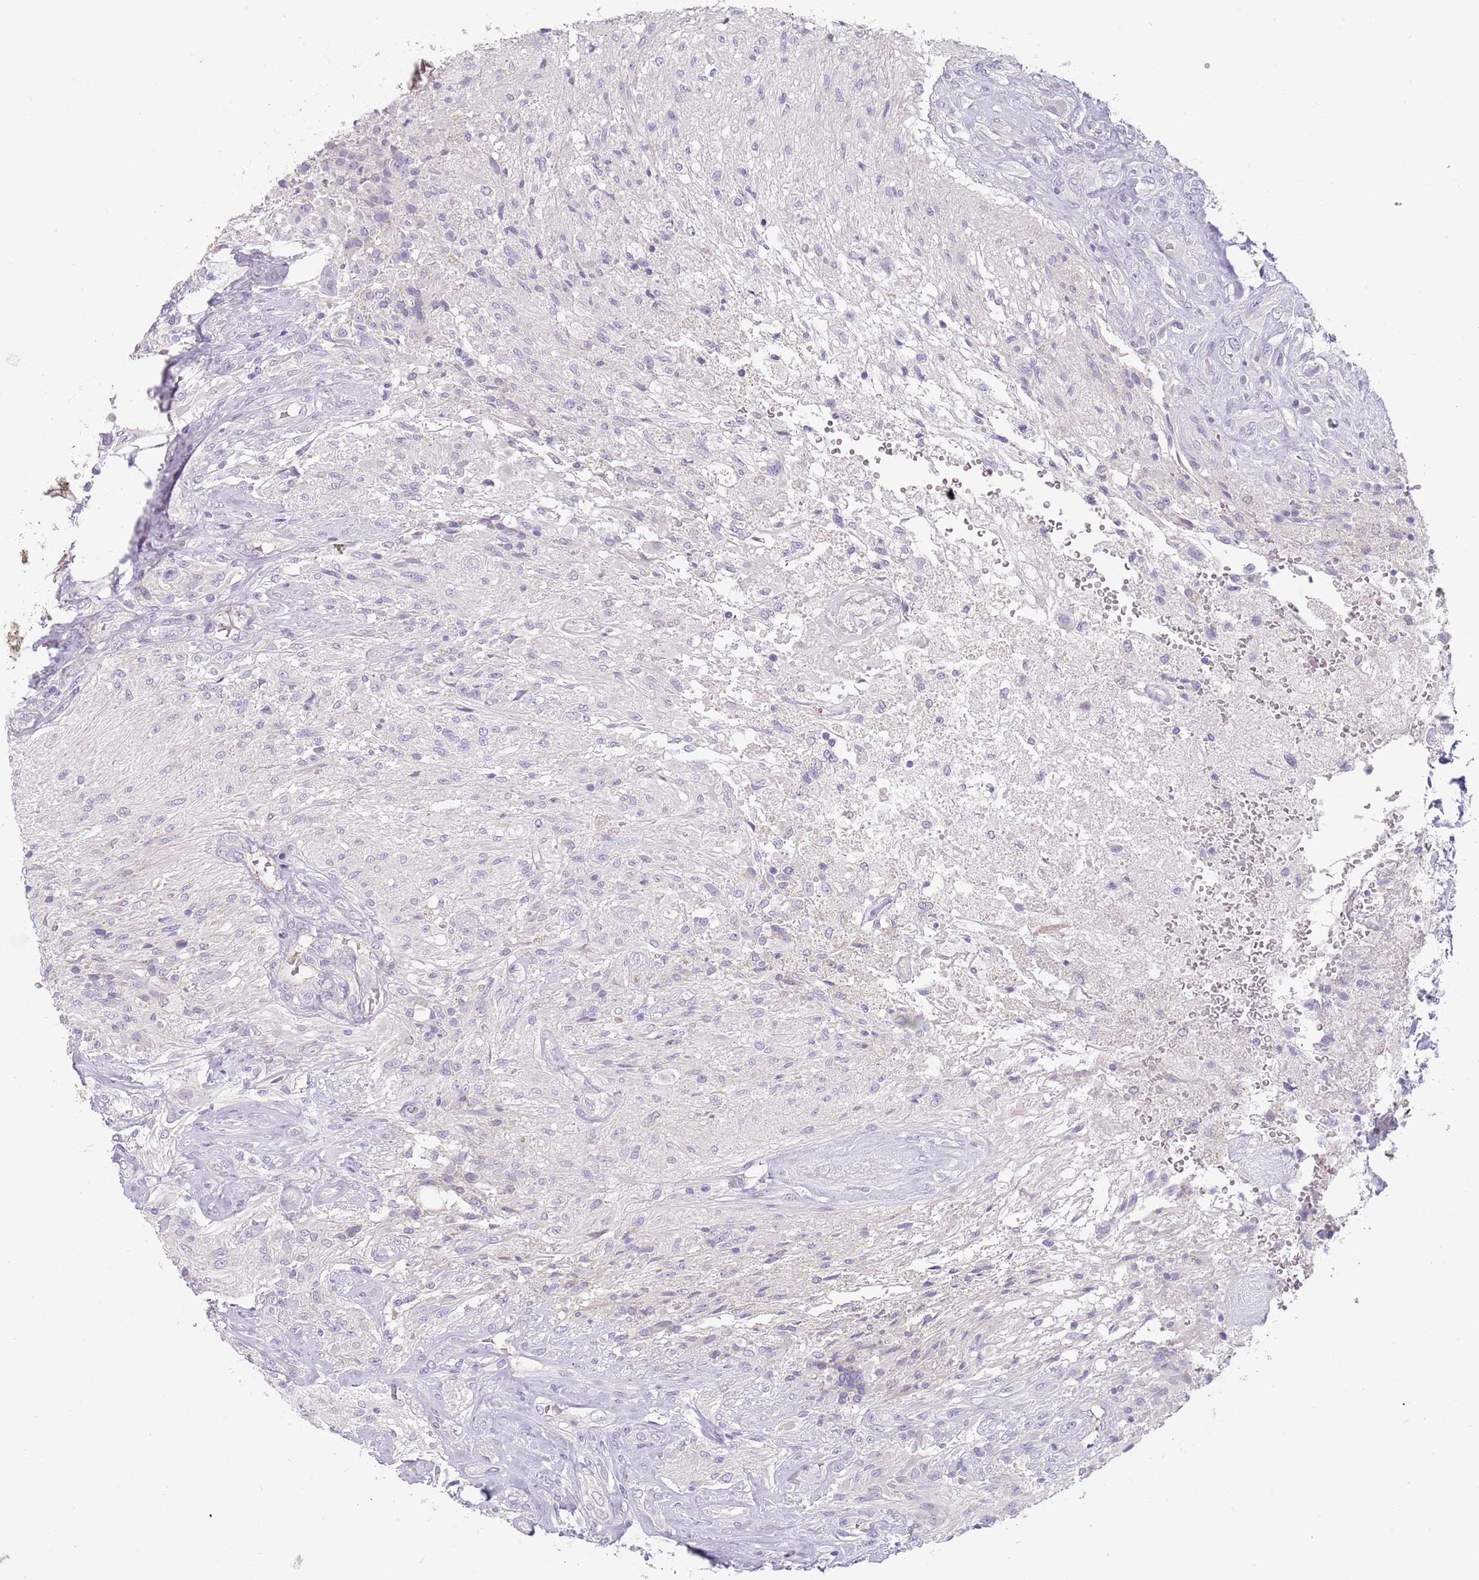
{"staining": {"intensity": "negative", "quantity": "none", "location": "none"}, "tissue": "glioma", "cell_type": "Tumor cells", "image_type": "cancer", "snomed": [{"axis": "morphology", "description": "Glioma, malignant, High grade"}, {"axis": "topography", "description": "Brain"}], "caption": "Immunohistochemistry image of neoplastic tissue: glioma stained with DAB (3,3'-diaminobenzidine) displays no significant protein positivity in tumor cells.", "gene": "DDX4", "patient": {"sex": "male", "age": 56}}